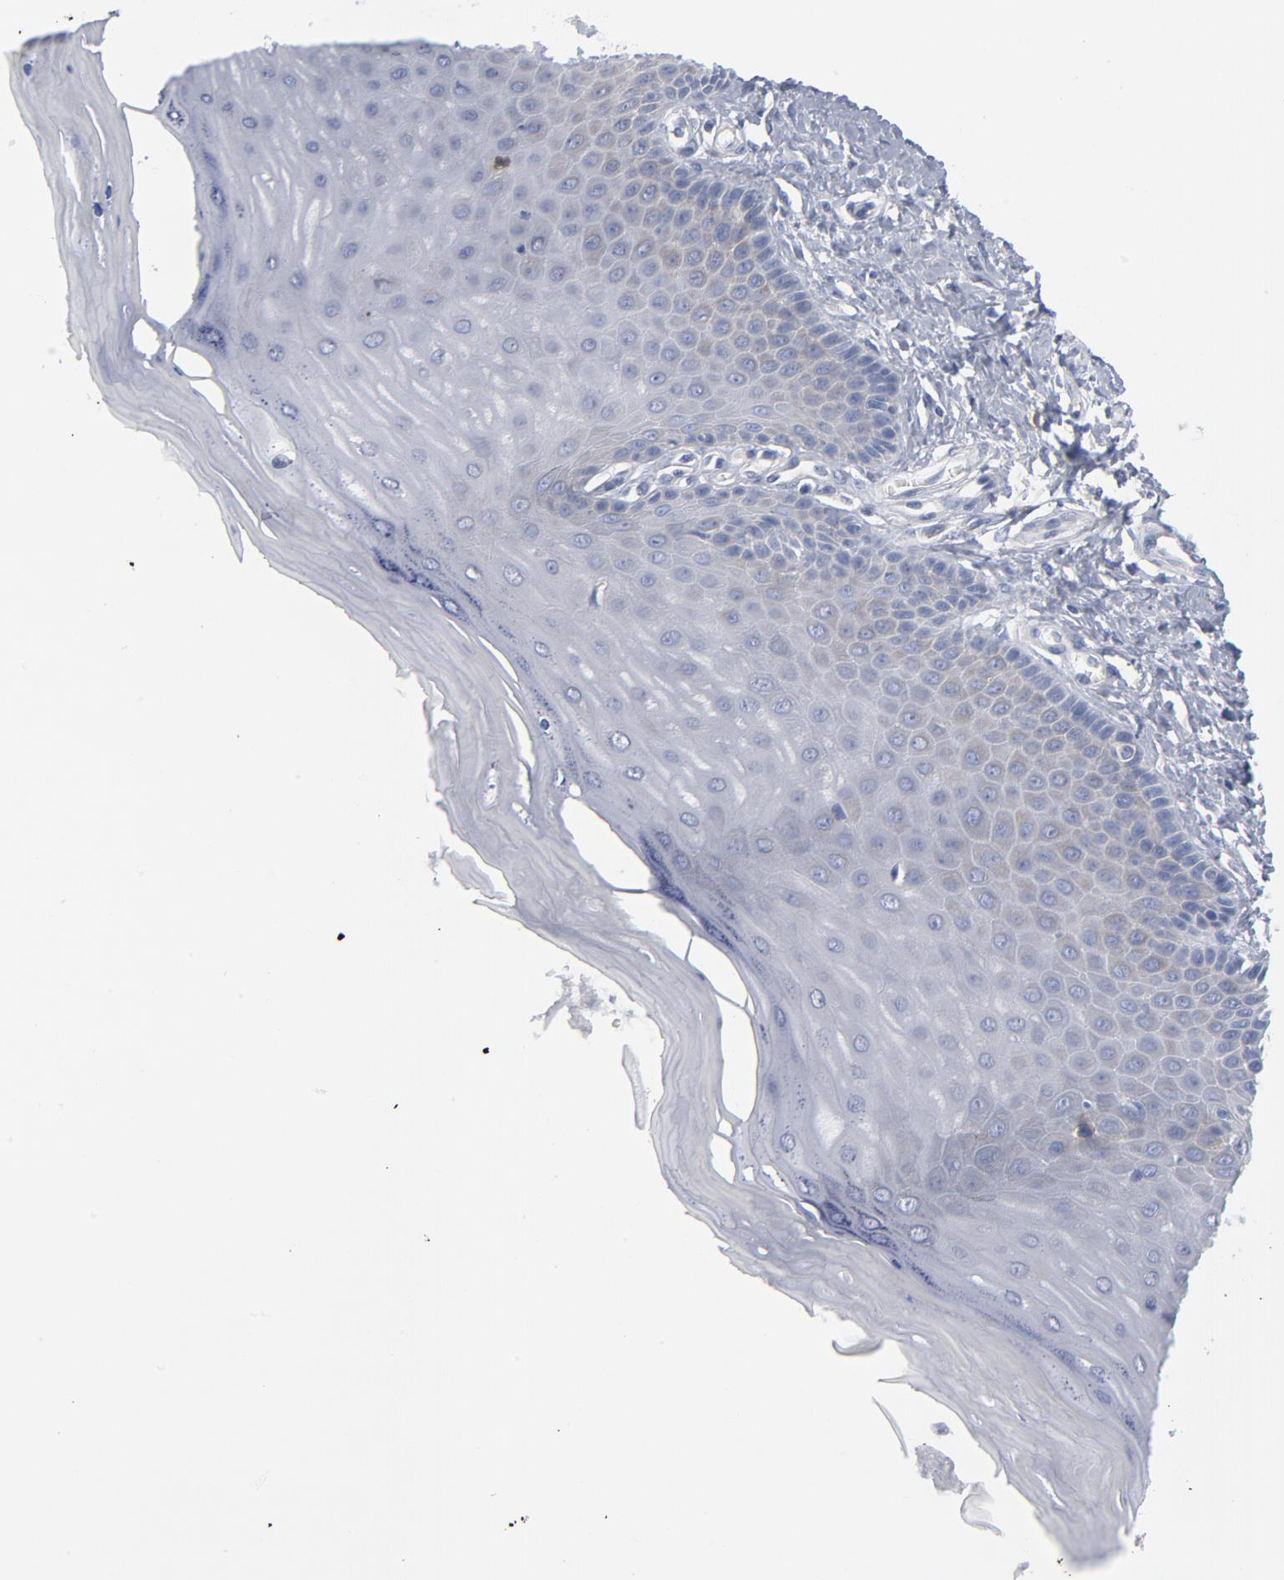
{"staining": {"intensity": "negative", "quantity": "none", "location": "none"}, "tissue": "cervix", "cell_type": "Glandular cells", "image_type": "normal", "snomed": [{"axis": "morphology", "description": "Normal tissue, NOS"}, {"axis": "topography", "description": "Cervix"}], "caption": "Glandular cells show no significant expression in benign cervix. (DAB (3,3'-diaminobenzidine) IHC visualized using brightfield microscopy, high magnification).", "gene": "CD86", "patient": {"sex": "female", "age": 55}}